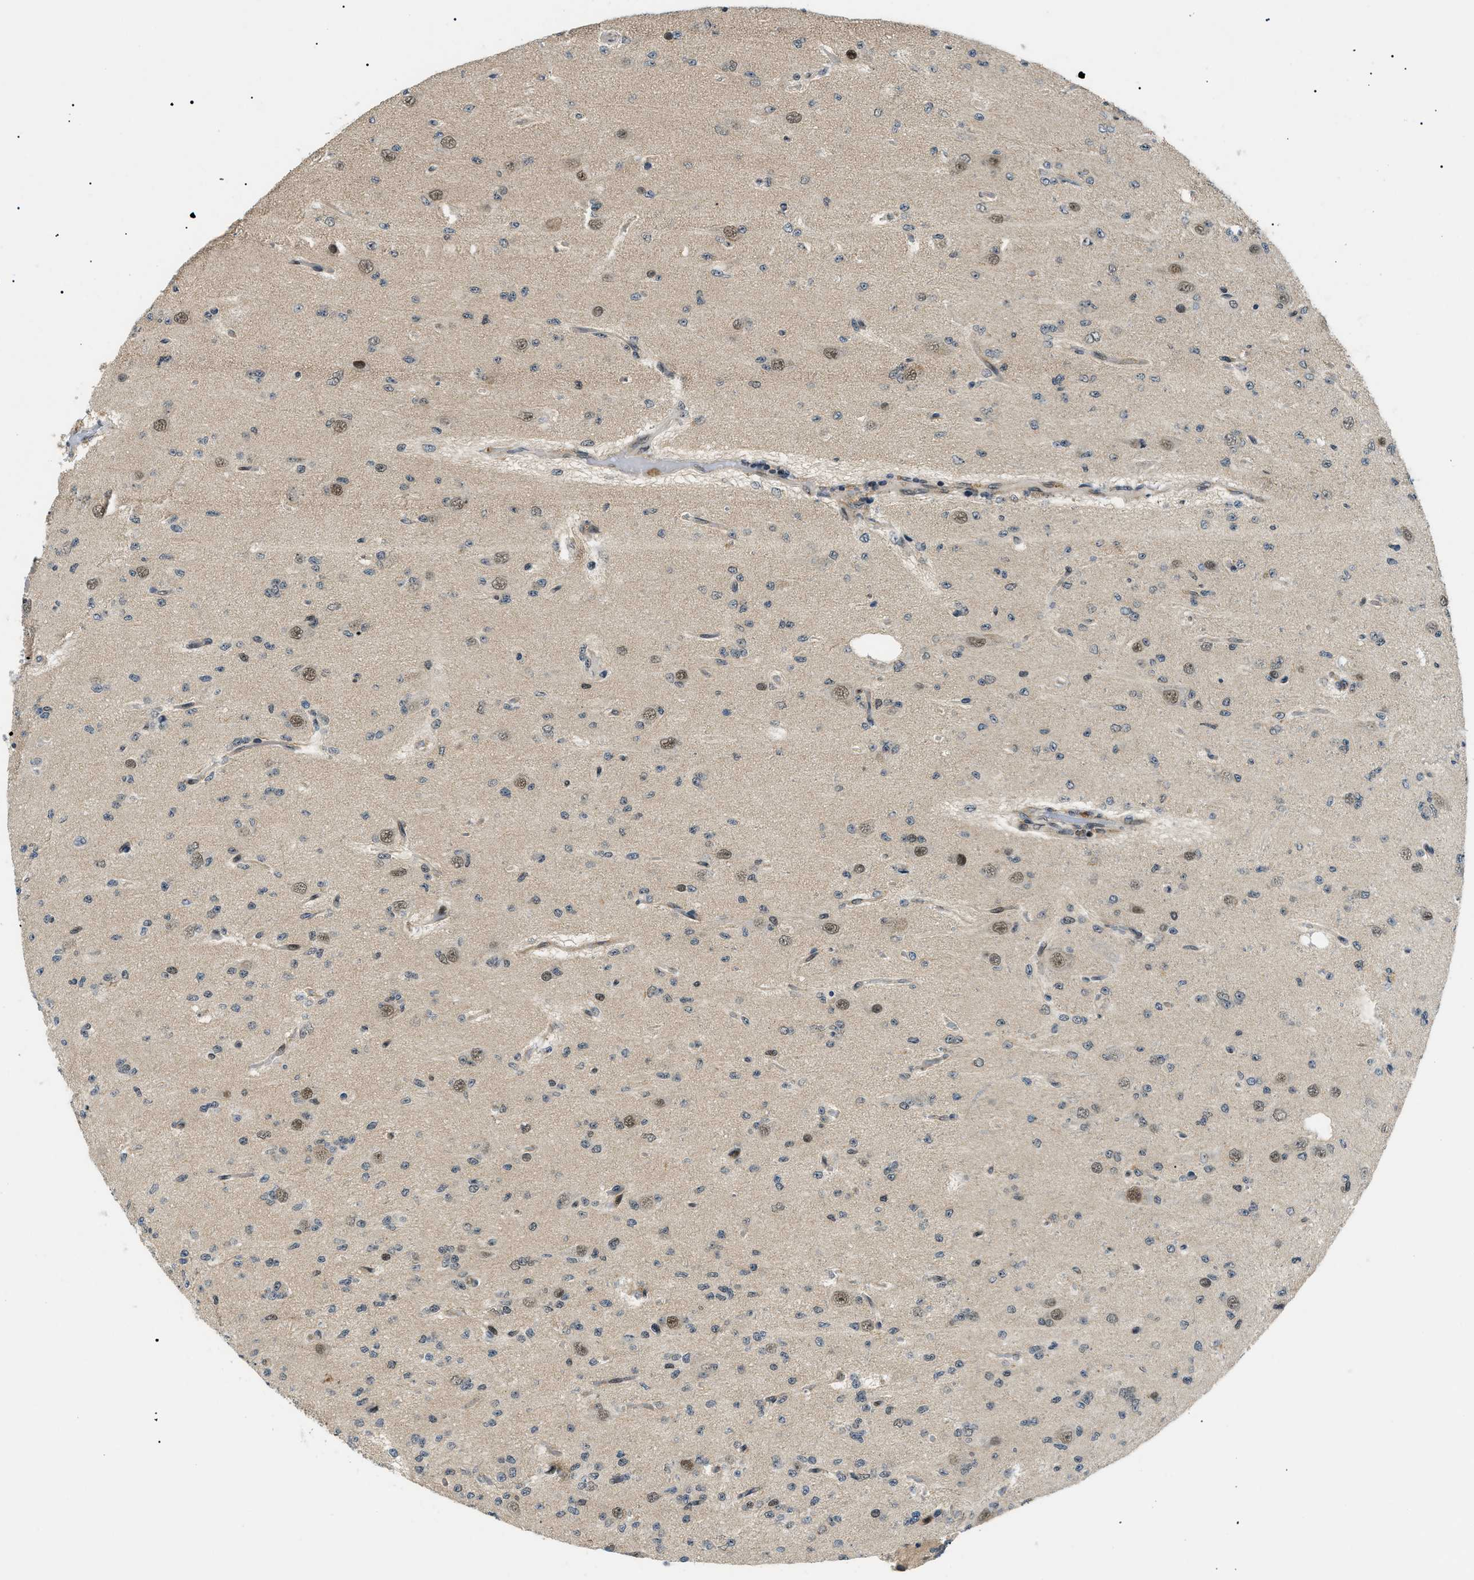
{"staining": {"intensity": "moderate", "quantity": ">75%", "location": "nuclear"}, "tissue": "glioma", "cell_type": "Tumor cells", "image_type": "cancer", "snomed": [{"axis": "morphology", "description": "Glioma, malignant, Low grade"}, {"axis": "topography", "description": "Brain"}], "caption": "Immunohistochemistry (DAB) staining of human glioma demonstrates moderate nuclear protein positivity in about >75% of tumor cells.", "gene": "RBM15", "patient": {"sex": "male", "age": 38}}